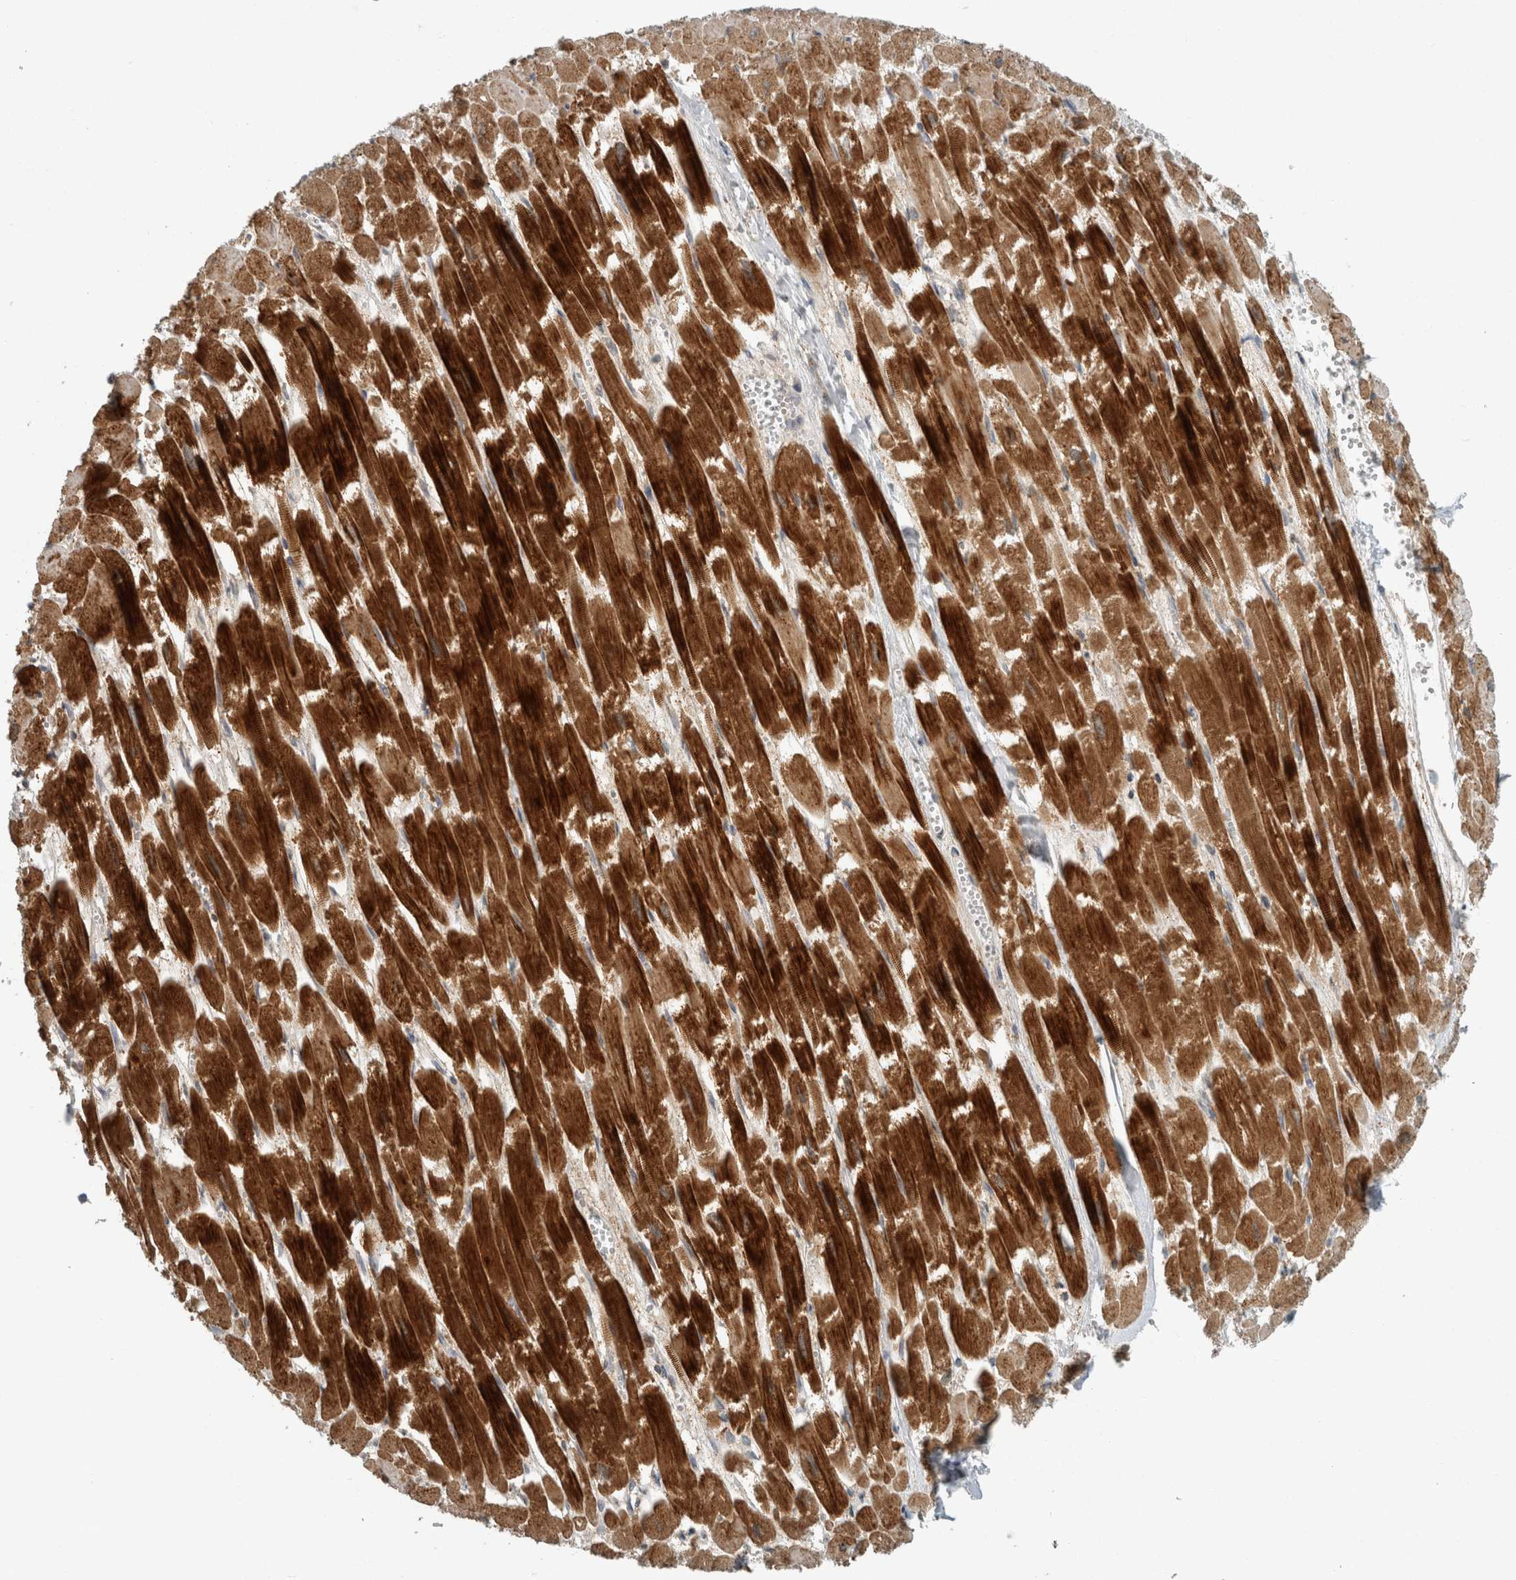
{"staining": {"intensity": "strong", "quantity": ">75%", "location": "cytoplasmic/membranous"}, "tissue": "heart muscle", "cell_type": "Cardiomyocytes", "image_type": "normal", "snomed": [{"axis": "morphology", "description": "Normal tissue, NOS"}, {"axis": "topography", "description": "Heart"}], "caption": "DAB immunohistochemical staining of benign heart muscle shows strong cytoplasmic/membranous protein expression in about >75% of cardiomyocytes.", "gene": "KIF1C", "patient": {"sex": "male", "age": 54}}